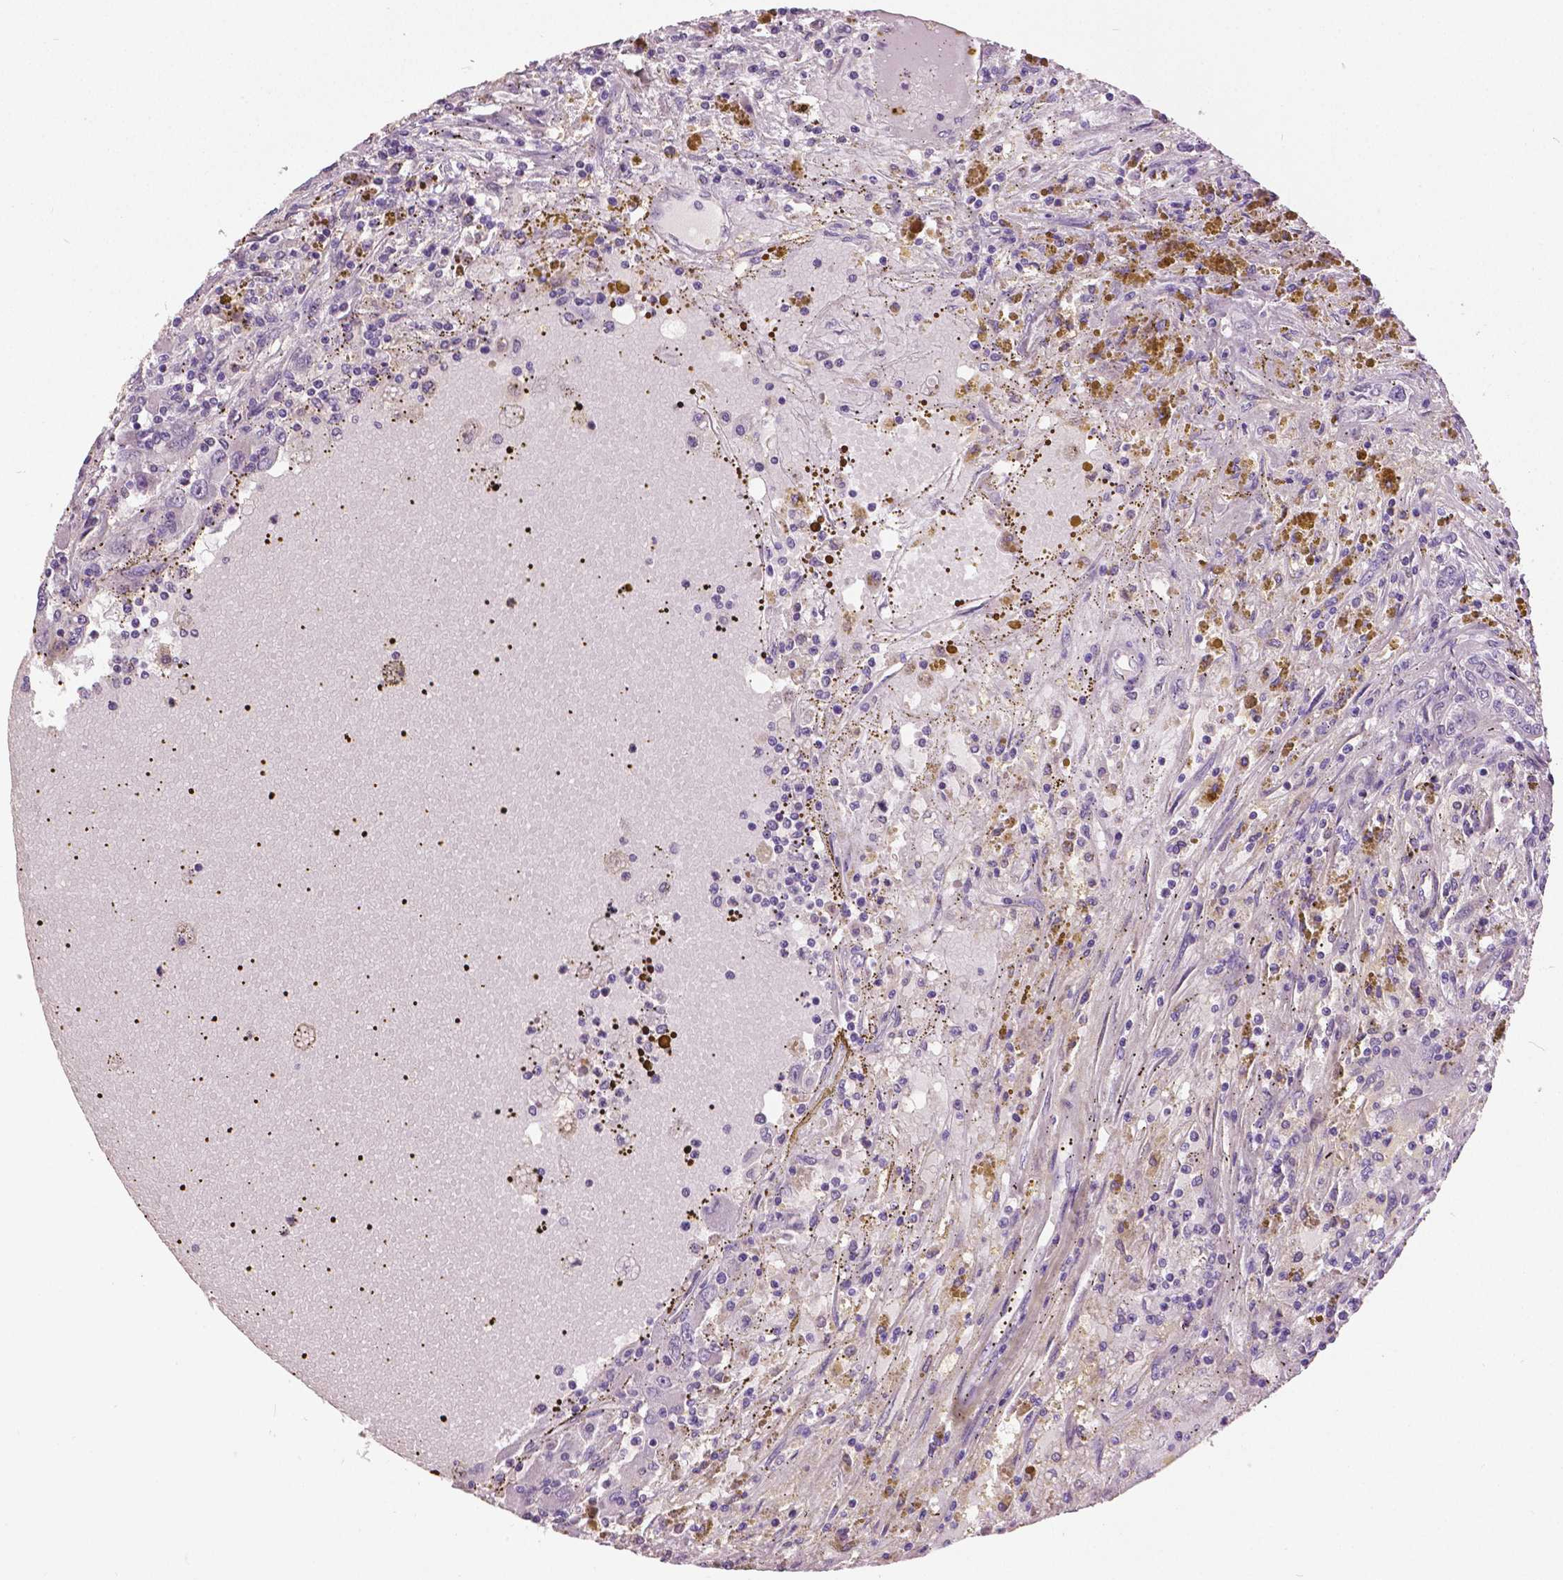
{"staining": {"intensity": "negative", "quantity": "none", "location": "none"}, "tissue": "renal cancer", "cell_type": "Tumor cells", "image_type": "cancer", "snomed": [{"axis": "morphology", "description": "Adenocarcinoma, NOS"}, {"axis": "topography", "description": "Kidney"}], "caption": "Photomicrograph shows no significant protein staining in tumor cells of renal cancer (adenocarcinoma).", "gene": "FOXA1", "patient": {"sex": "female", "age": 67}}